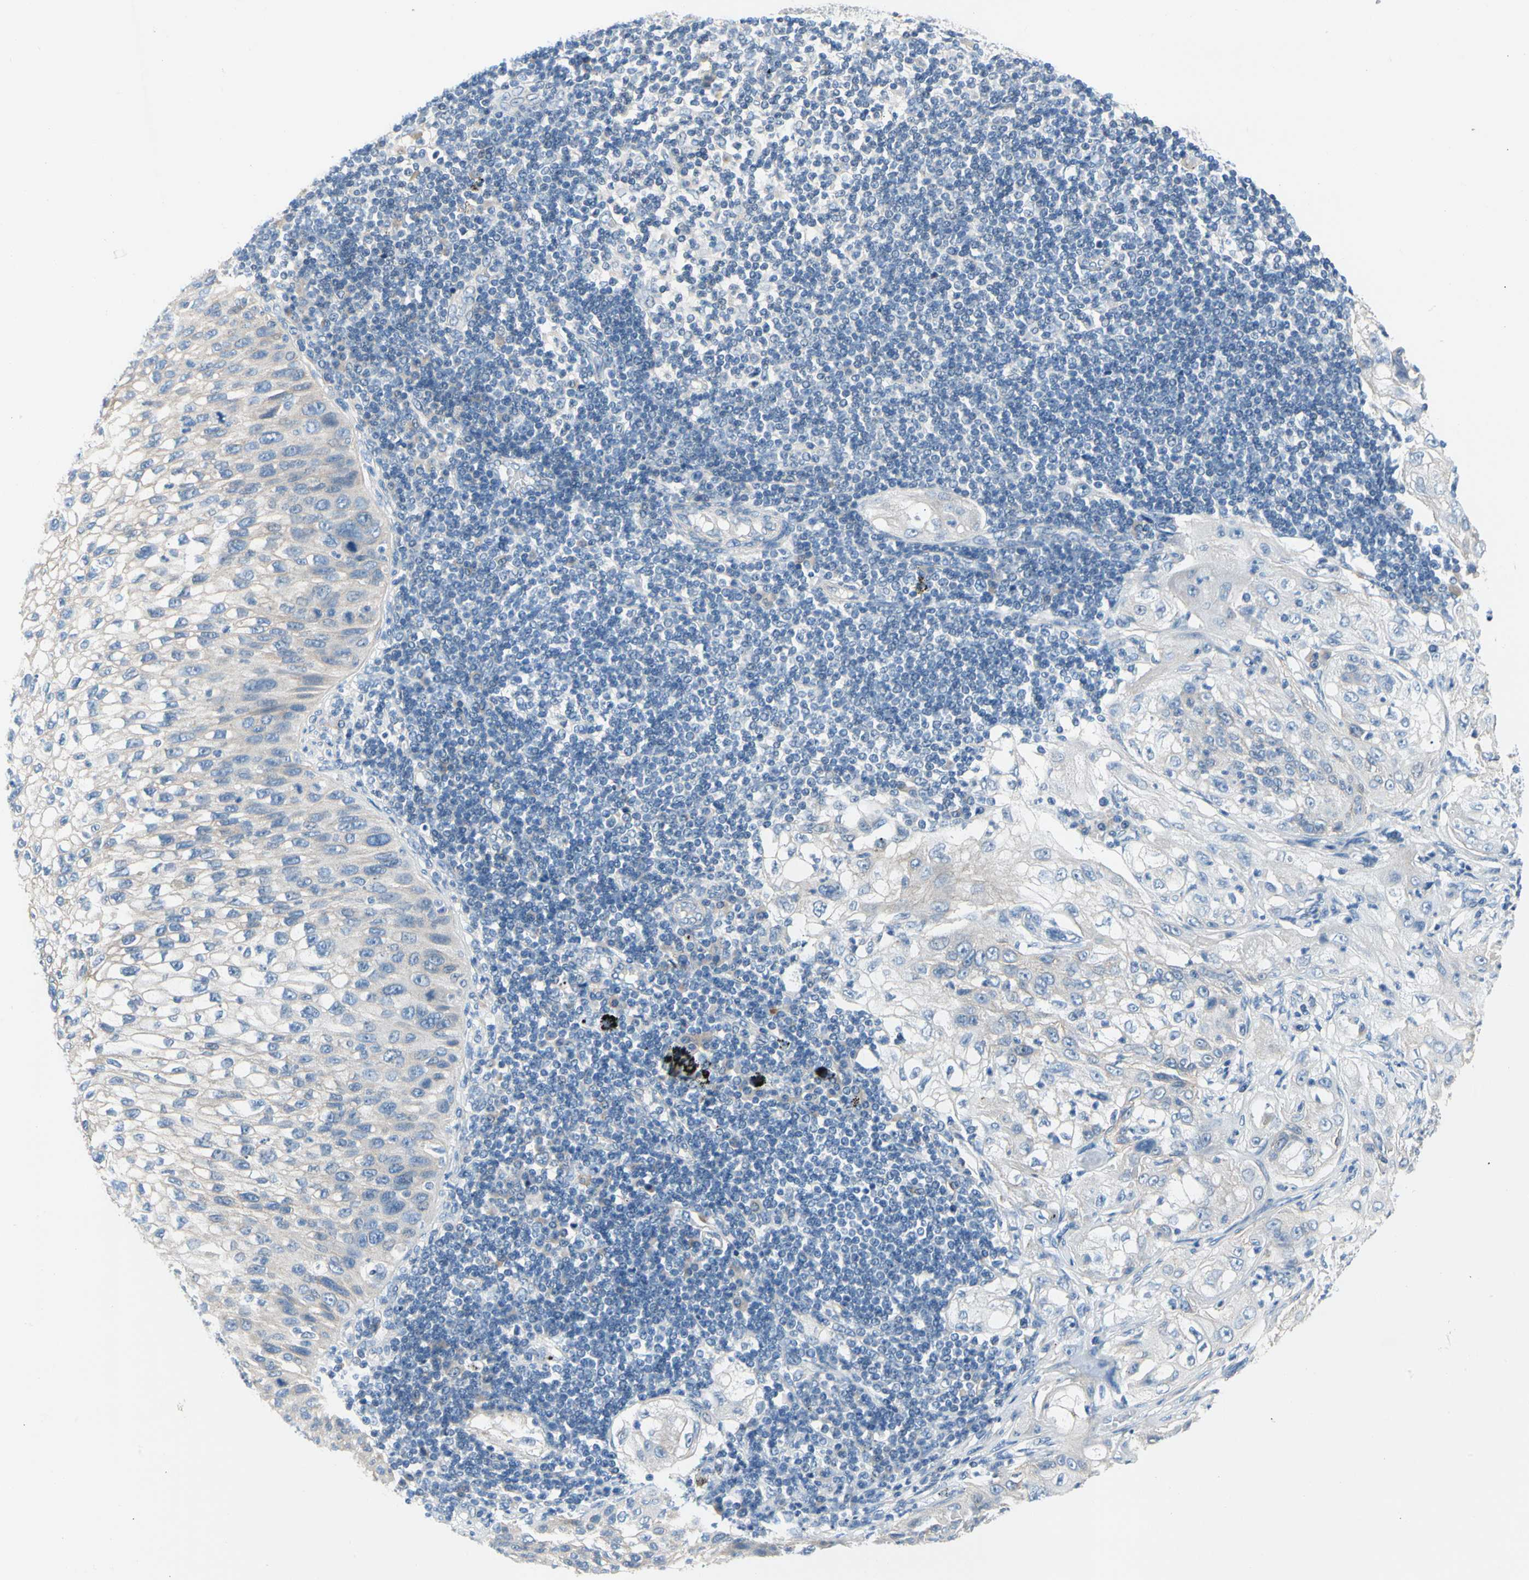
{"staining": {"intensity": "negative", "quantity": "none", "location": "none"}, "tissue": "lung cancer", "cell_type": "Tumor cells", "image_type": "cancer", "snomed": [{"axis": "morphology", "description": "Inflammation, NOS"}, {"axis": "morphology", "description": "Squamous cell carcinoma, NOS"}, {"axis": "topography", "description": "Lymph node"}, {"axis": "topography", "description": "Soft tissue"}, {"axis": "topography", "description": "Lung"}], "caption": "High magnification brightfield microscopy of lung squamous cell carcinoma stained with DAB (3,3'-diaminobenzidine) (brown) and counterstained with hematoxylin (blue): tumor cells show no significant staining.", "gene": "CA14", "patient": {"sex": "male", "age": 66}}